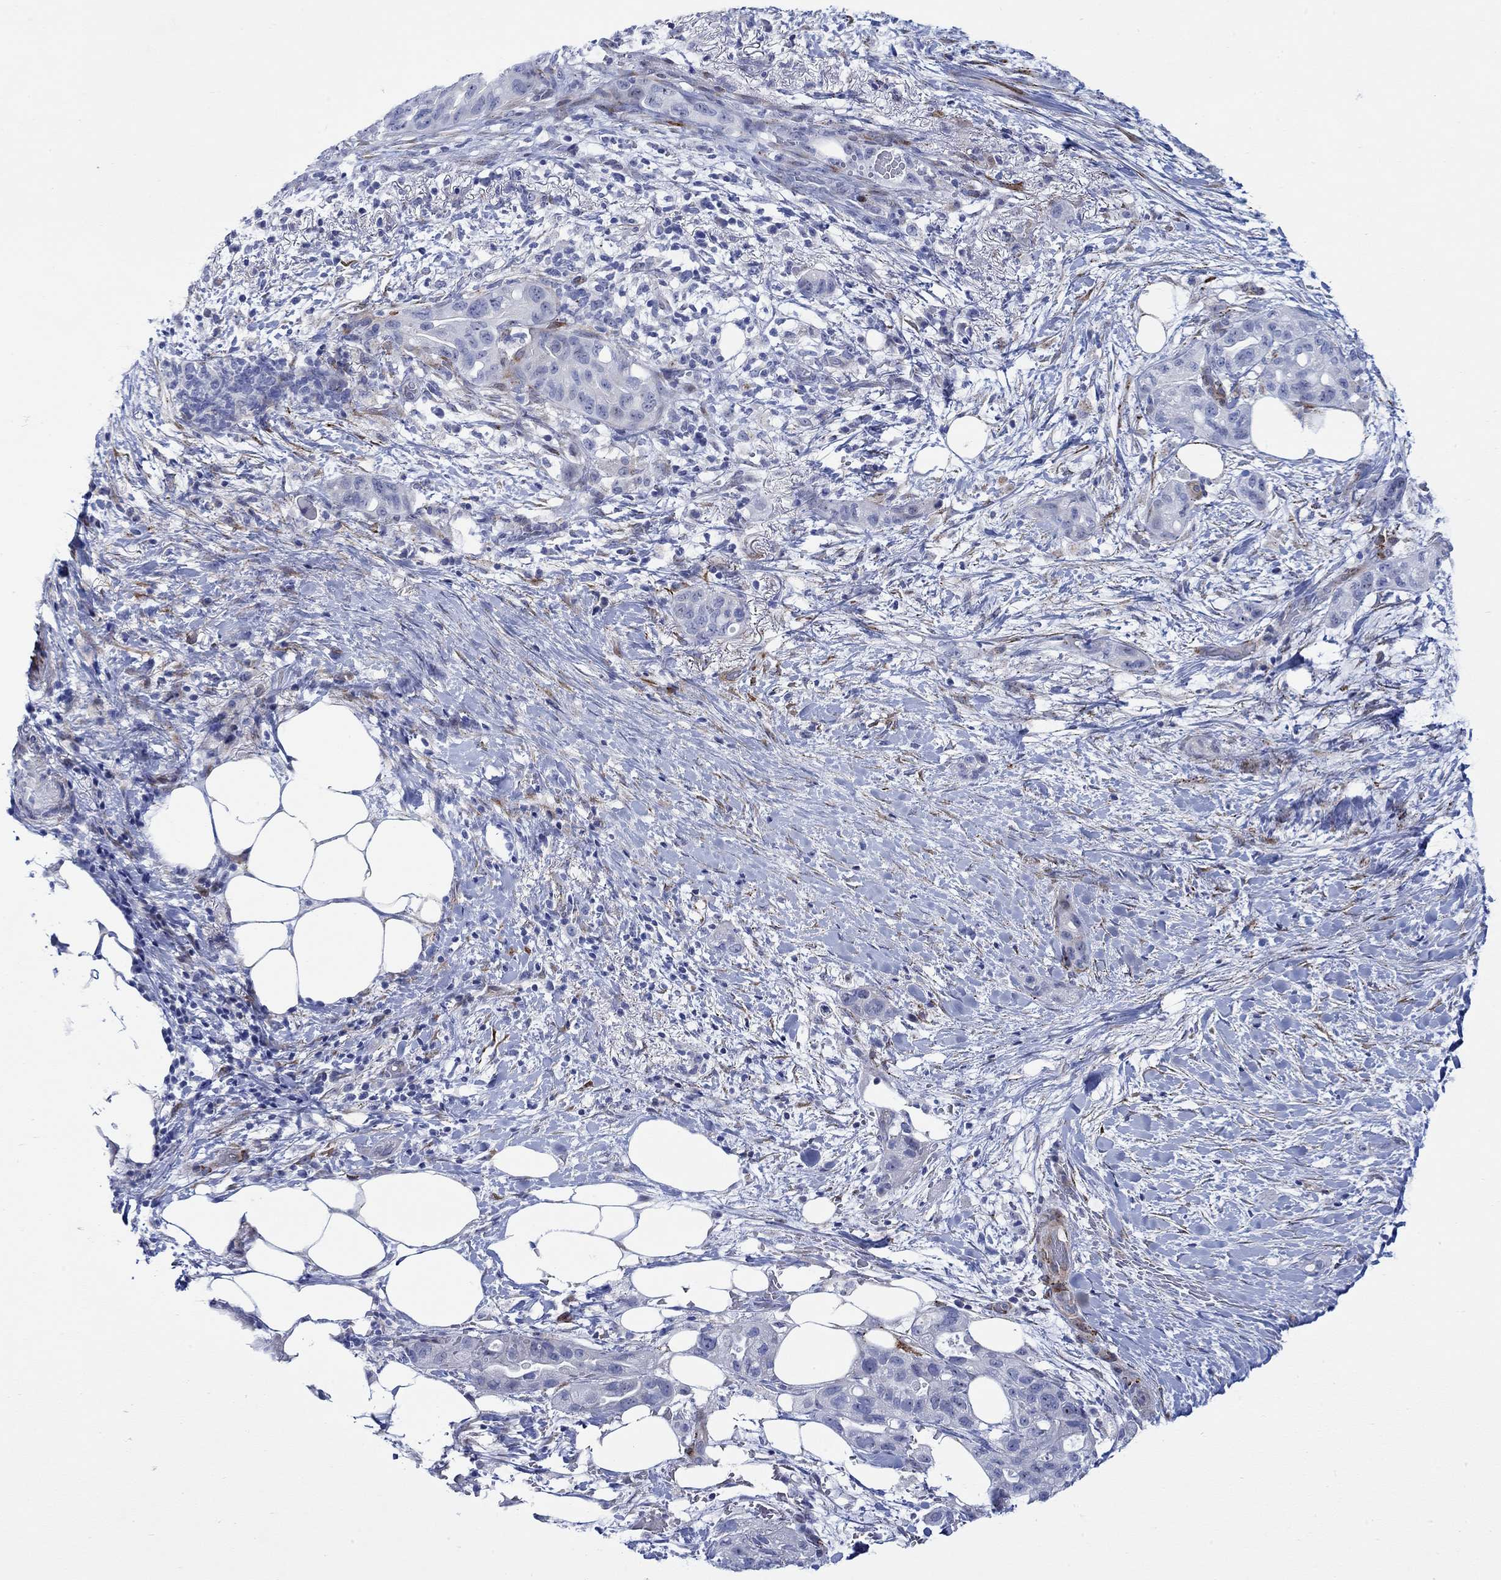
{"staining": {"intensity": "negative", "quantity": "none", "location": "none"}, "tissue": "pancreatic cancer", "cell_type": "Tumor cells", "image_type": "cancer", "snomed": [{"axis": "morphology", "description": "Adenocarcinoma, NOS"}, {"axis": "topography", "description": "Pancreas"}], "caption": "Immunohistochemistry (IHC) histopathology image of neoplastic tissue: human adenocarcinoma (pancreatic) stained with DAB (3,3'-diaminobenzidine) exhibits no significant protein expression in tumor cells.", "gene": "KSR2", "patient": {"sex": "female", "age": 72}}